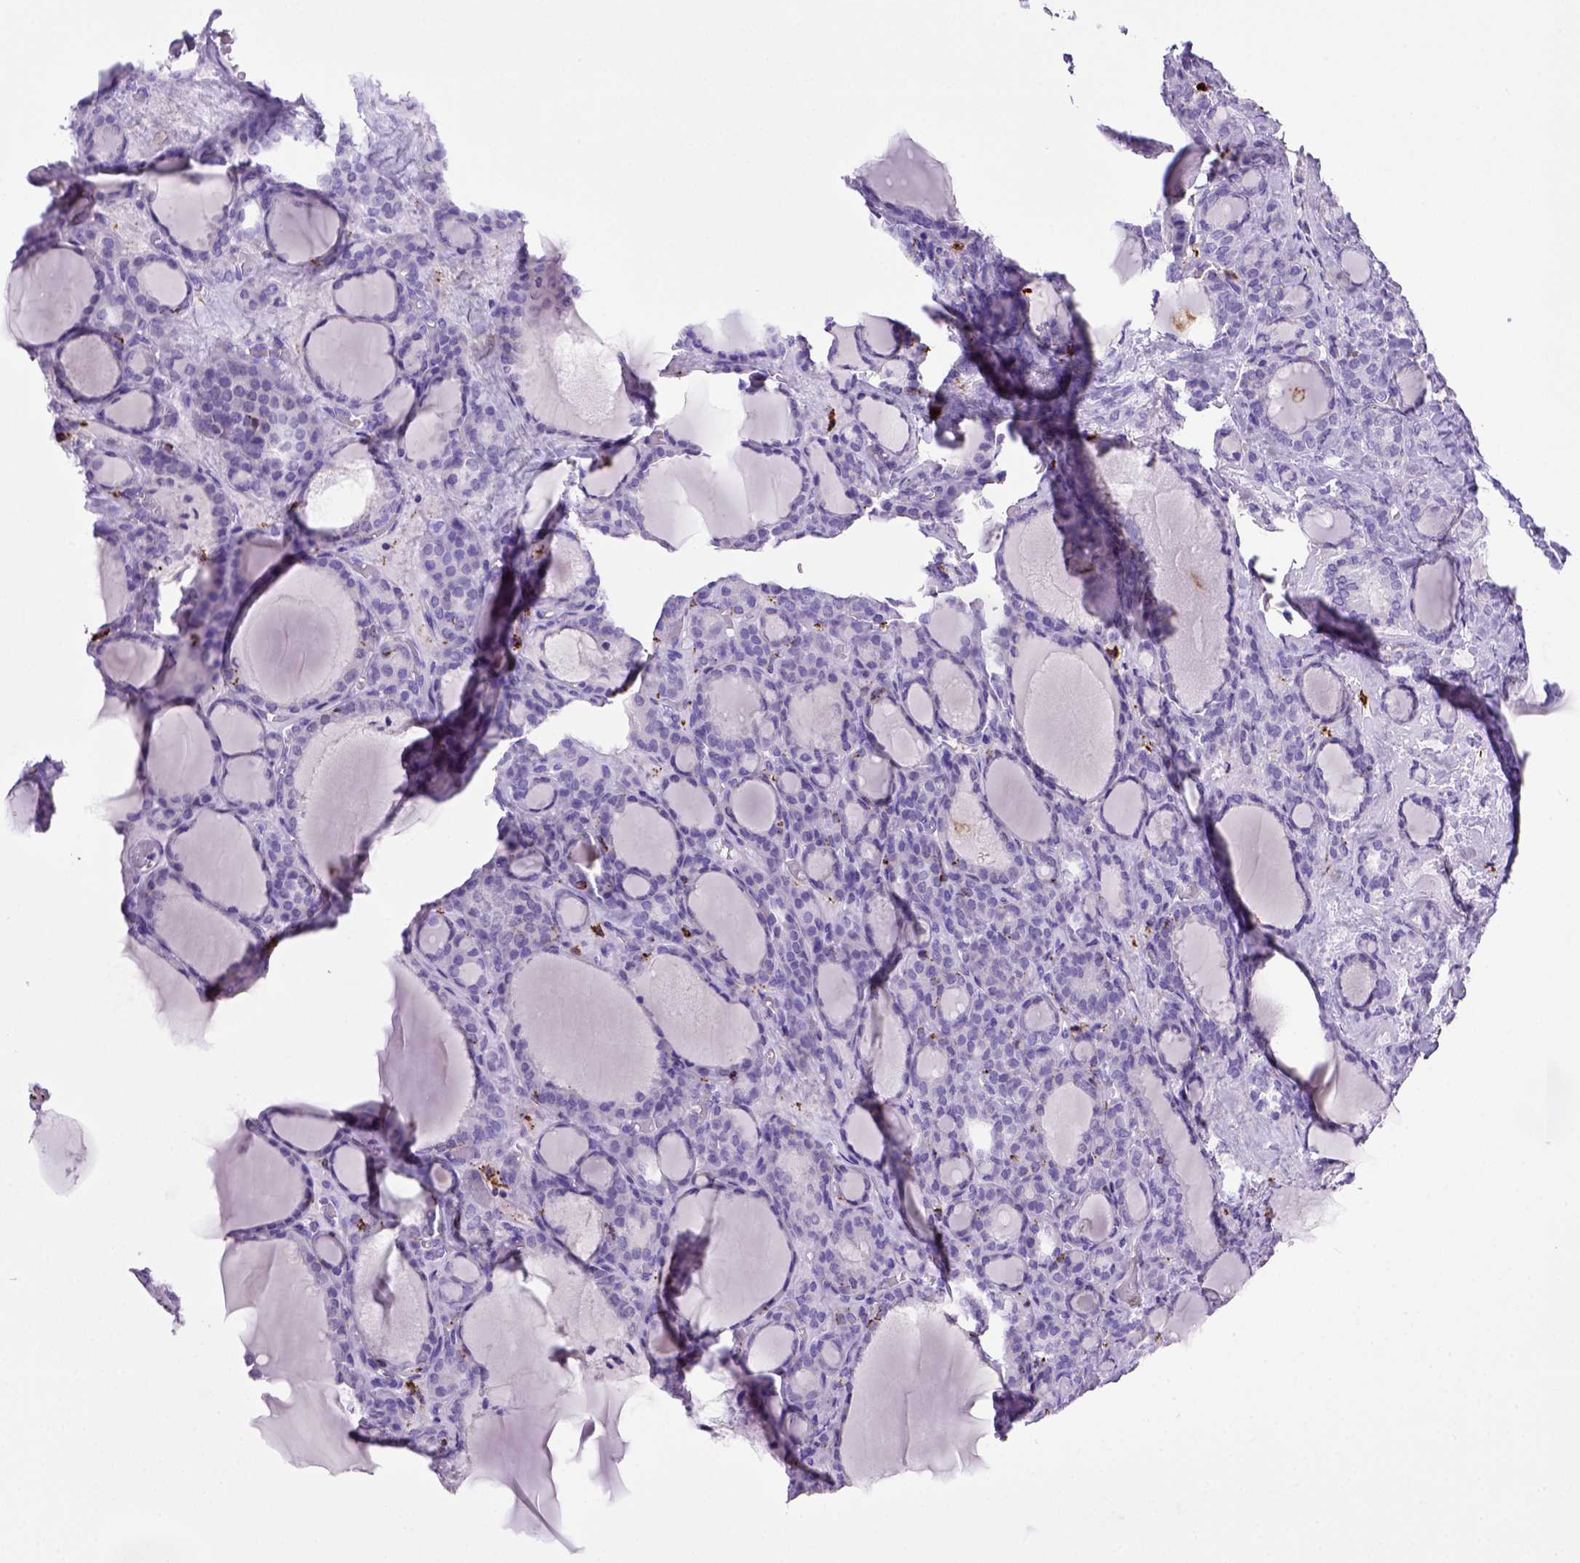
{"staining": {"intensity": "negative", "quantity": "none", "location": "none"}, "tissue": "thyroid cancer", "cell_type": "Tumor cells", "image_type": "cancer", "snomed": [{"axis": "morphology", "description": "Normal tissue, NOS"}, {"axis": "morphology", "description": "Follicular adenoma carcinoma, NOS"}, {"axis": "topography", "description": "Thyroid gland"}], "caption": "Immunohistochemistry histopathology image of neoplastic tissue: thyroid cancer (follicular adenoma carcinoma) stained with DAB reveals no significant protein positivity in tumor cells.", "gene": "CD68", "patient": {"sex": "female", "age": 31}}